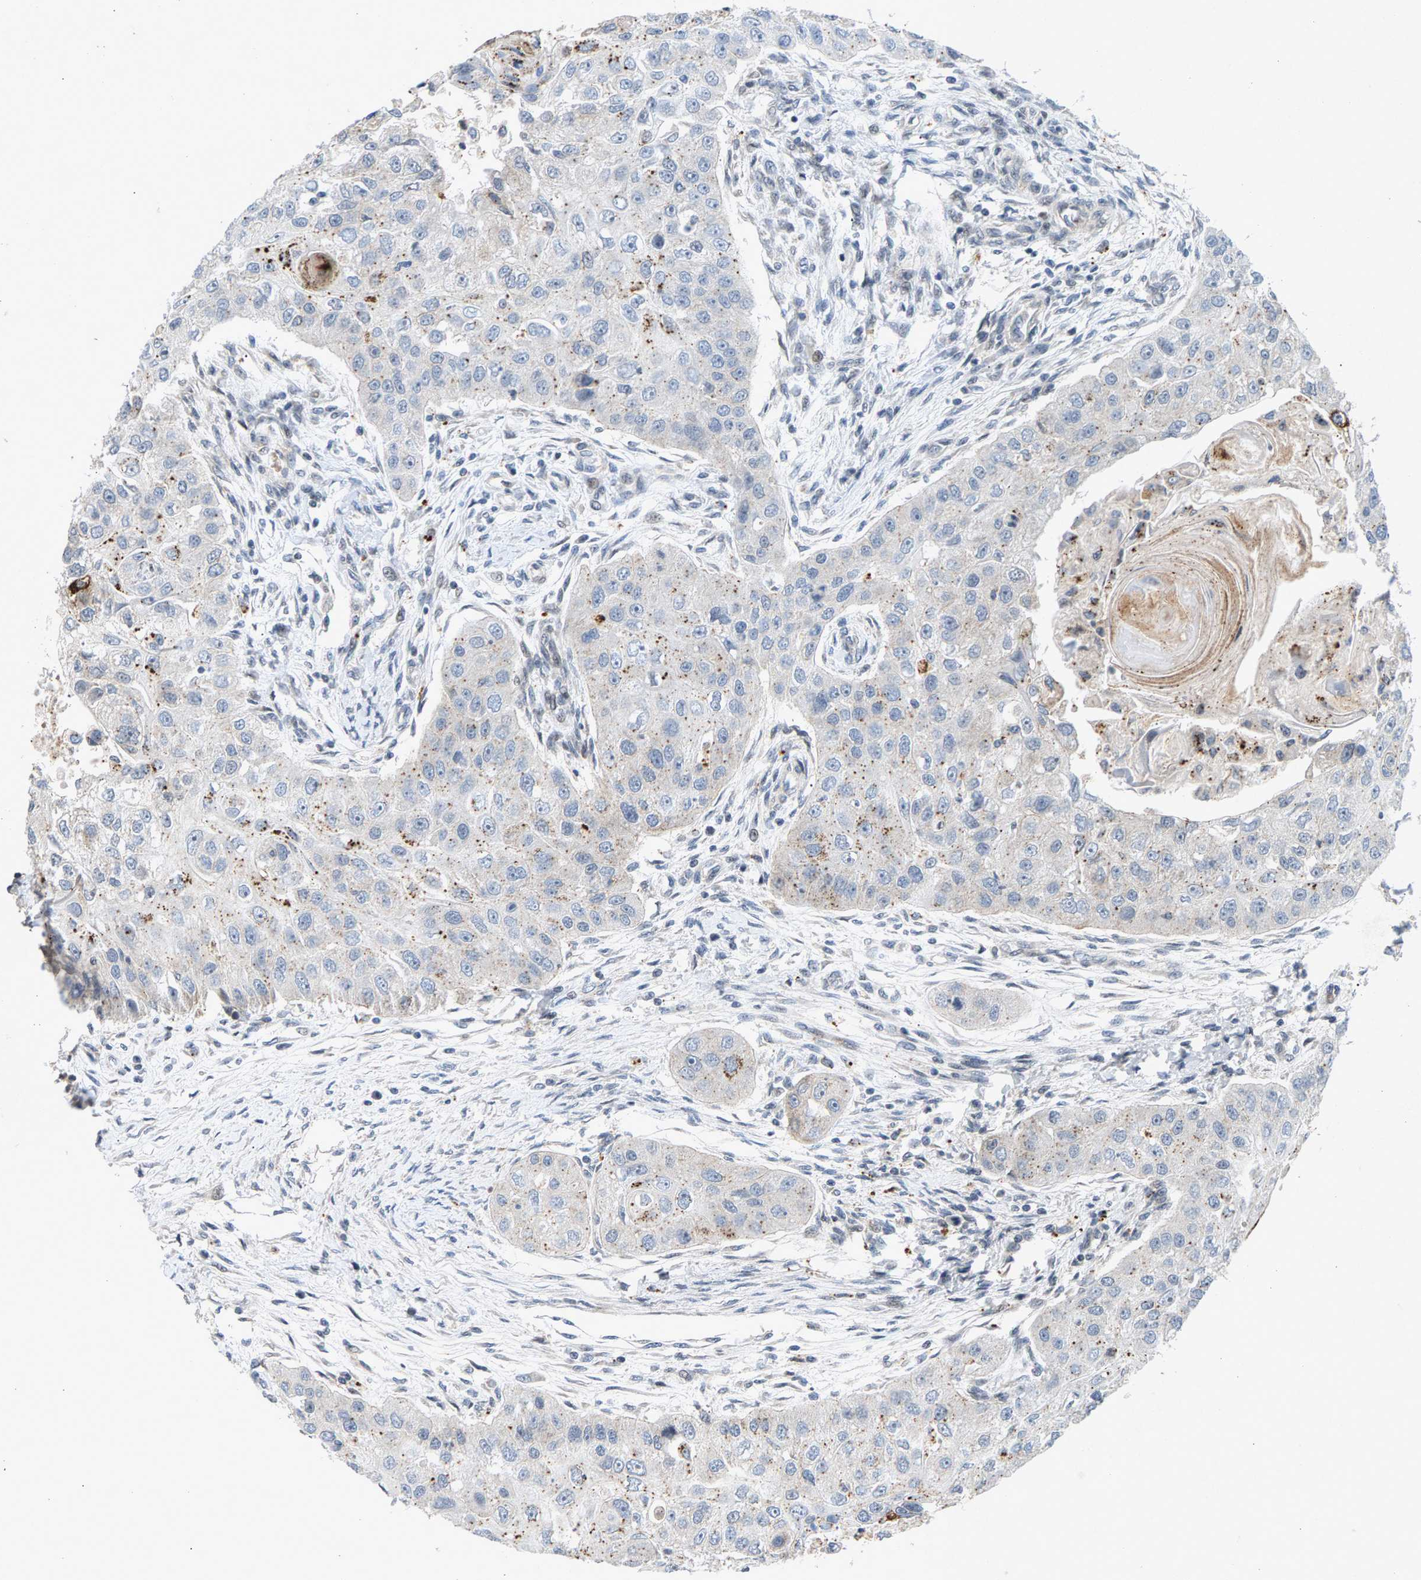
{"staining": {"intensity": "weak", "quantity": "<25%", "location": "cytoplasmic/membranous"}, "tissue": "head and neck cancer", "cell_type": "Tumor cells", "image_type": "cancer", "snomed": [{"axis": "morphology", "description": "Normal tissue, NOS"}, {"axis": "morphology", "description": "Squamous cell carcinoma, NOS"}, {"axis": "topography", "description": "Skeletal muscle"}, {"axis": "topography", "description": "Head-Neck"}], "caption": "IHC photomicrograph of neoplastic tissue: head and neck cancer stained with DAB (3,3'-diaminobenzidine) displays no significant protein positivity in tumor cells.", "gene": "ZPR1", "patient": {"sex": "male", "age": 51}}